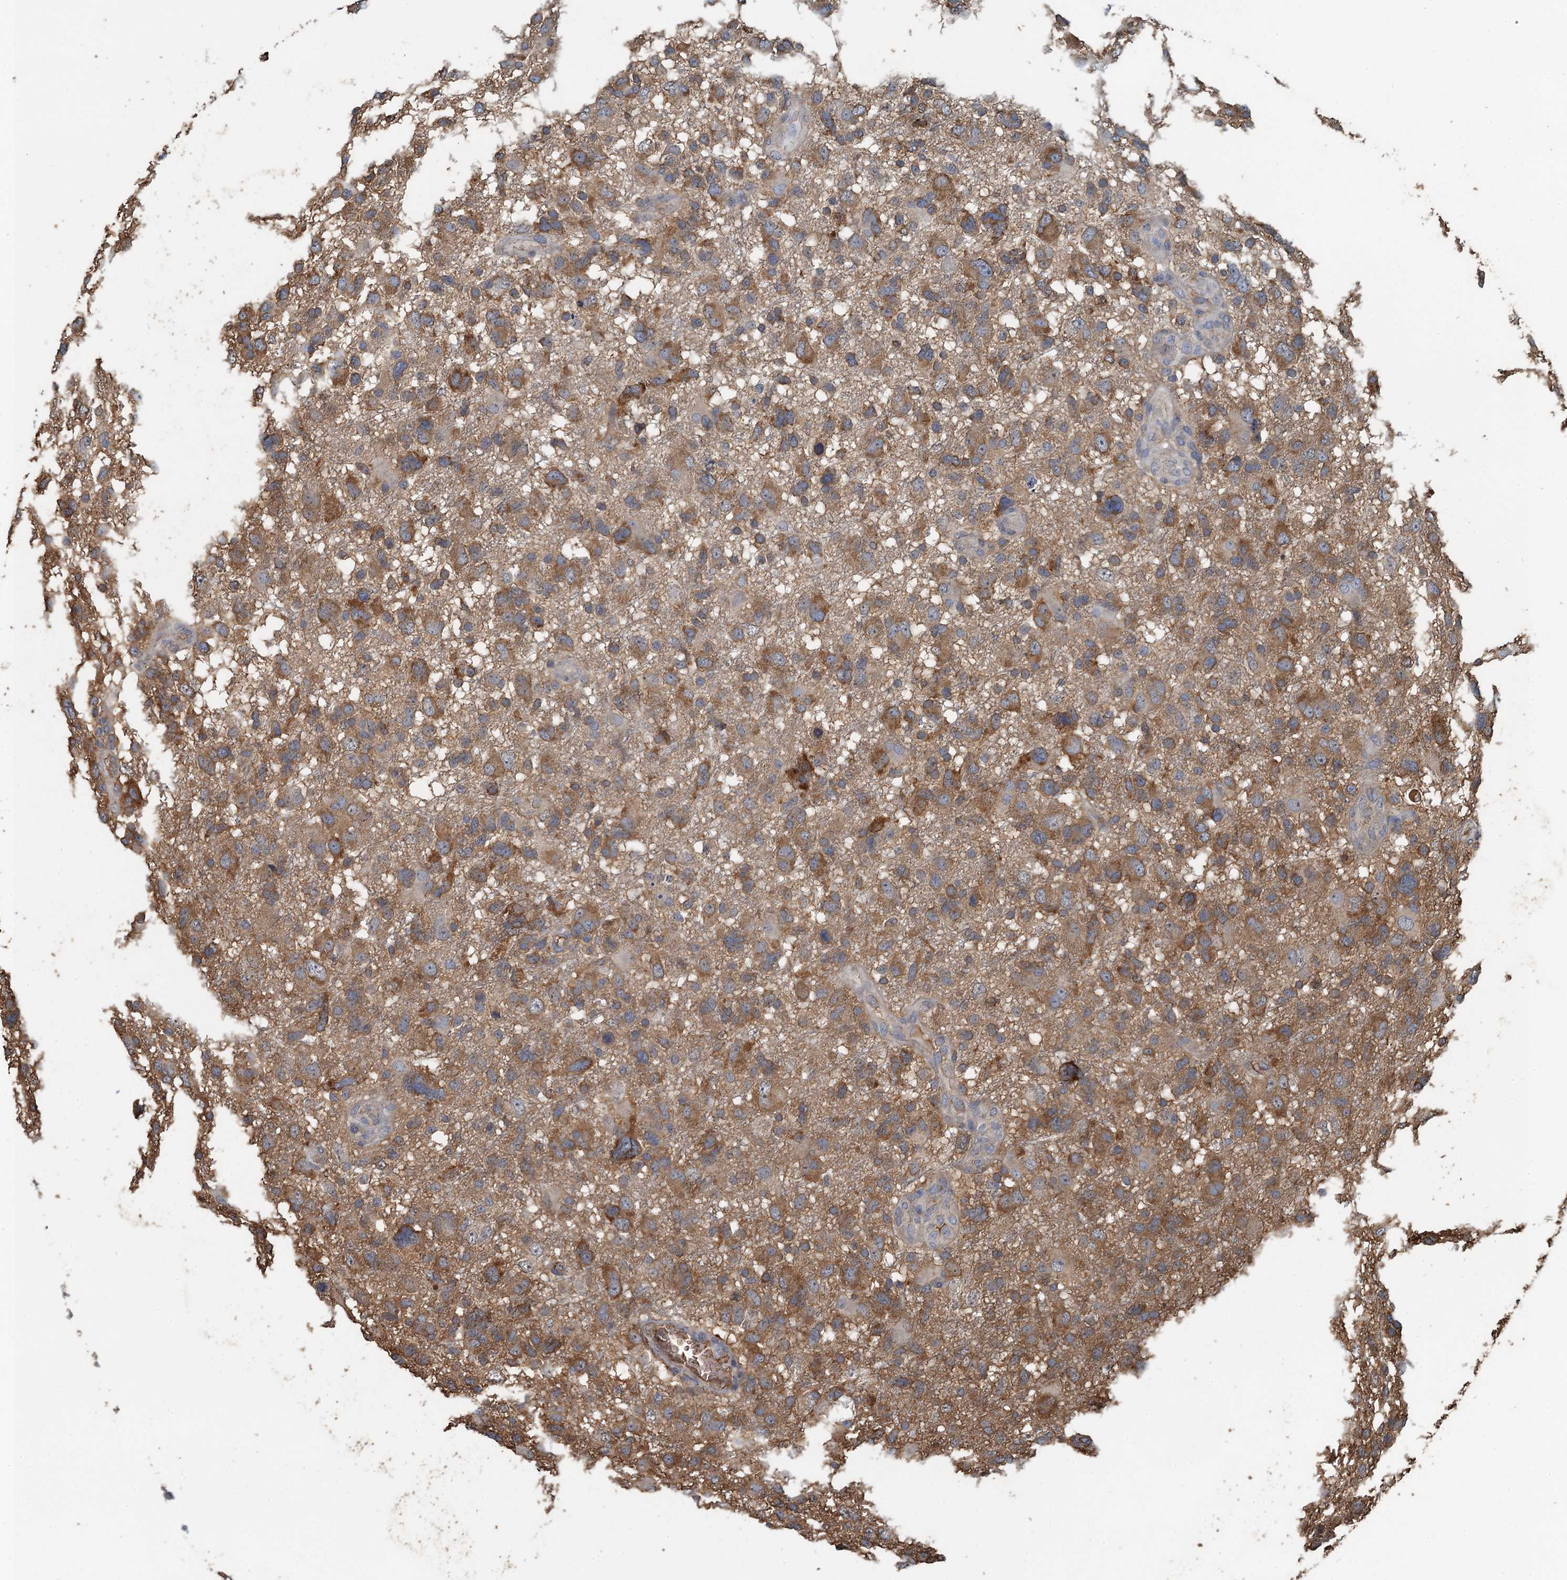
{"staining": {"intensity": "moderate", "quantity": ">75%", "location": "cytoplasmic/membranous"}, "tissue": "glioma", "cell_type": "Tumor cells", "image_type": "cancer", "snomed": [{"axis": "morphology", "description": "Glioma, malignant, High grade"}, {"axis": "topography", "description": "Brain"}], "caption": "The micrograph shows staining of glioma, revealing moderate cytoplasmic/membranous protein expression (brown color) within tumor cells.", "gene": "LSM14B", "patient": {"sex": "male", "age": 61}}